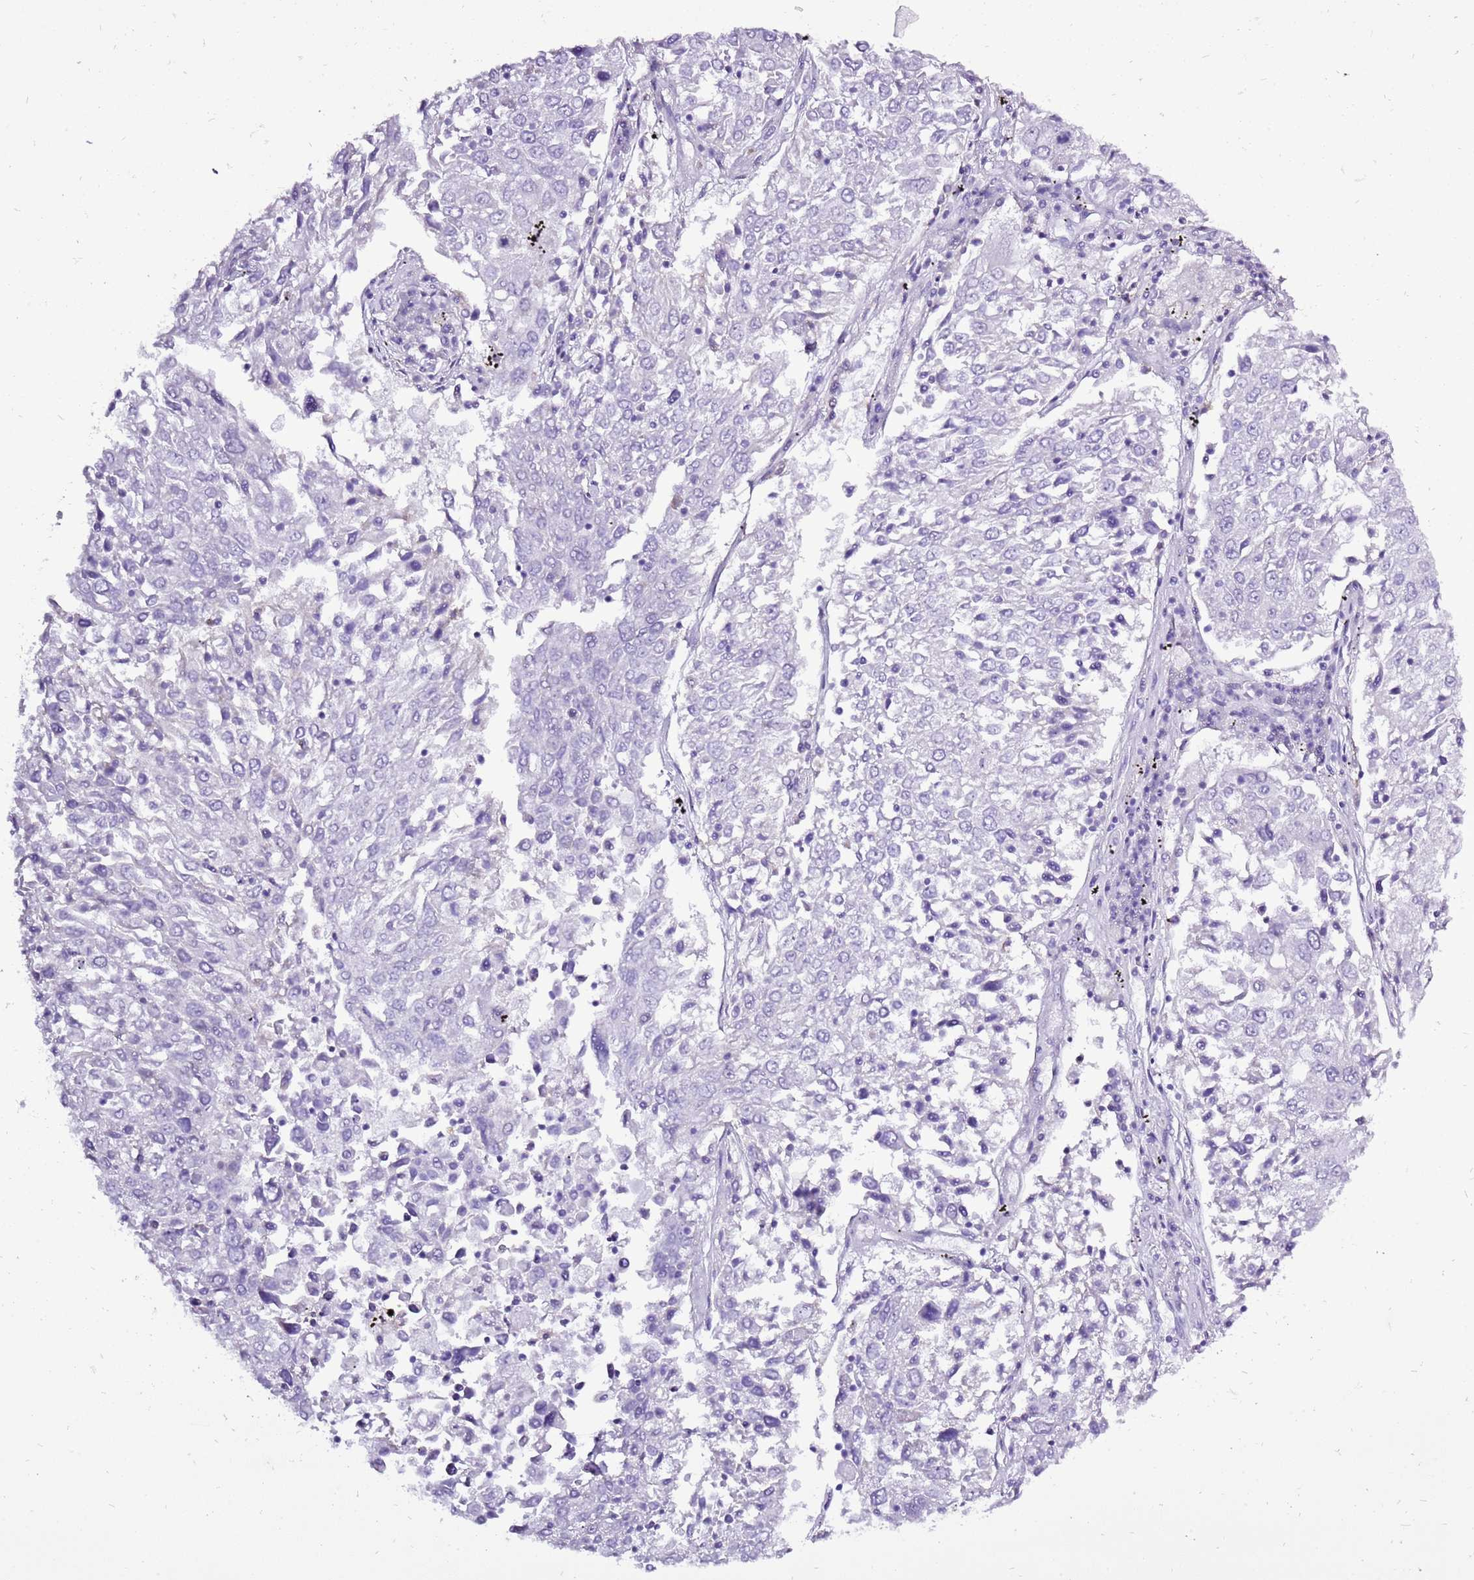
{"staining": {"intensity": "negative", "quantity": "none", "location": "none"}, "tissue": "lung cancer", "cell_type": "Tumor cells", "image_type": "cancer", "snomed": [{"axis": "morphology", "description": "Squamous cell carcinoma, NOS"}, {"axis": "topography", "description": "Lung"}], "caption": "Tumor cells show no significant staining in squamous cell carcinoma (lung).", "gene": "ACSS3", "patient": {"sex": "male", "age": 65}}